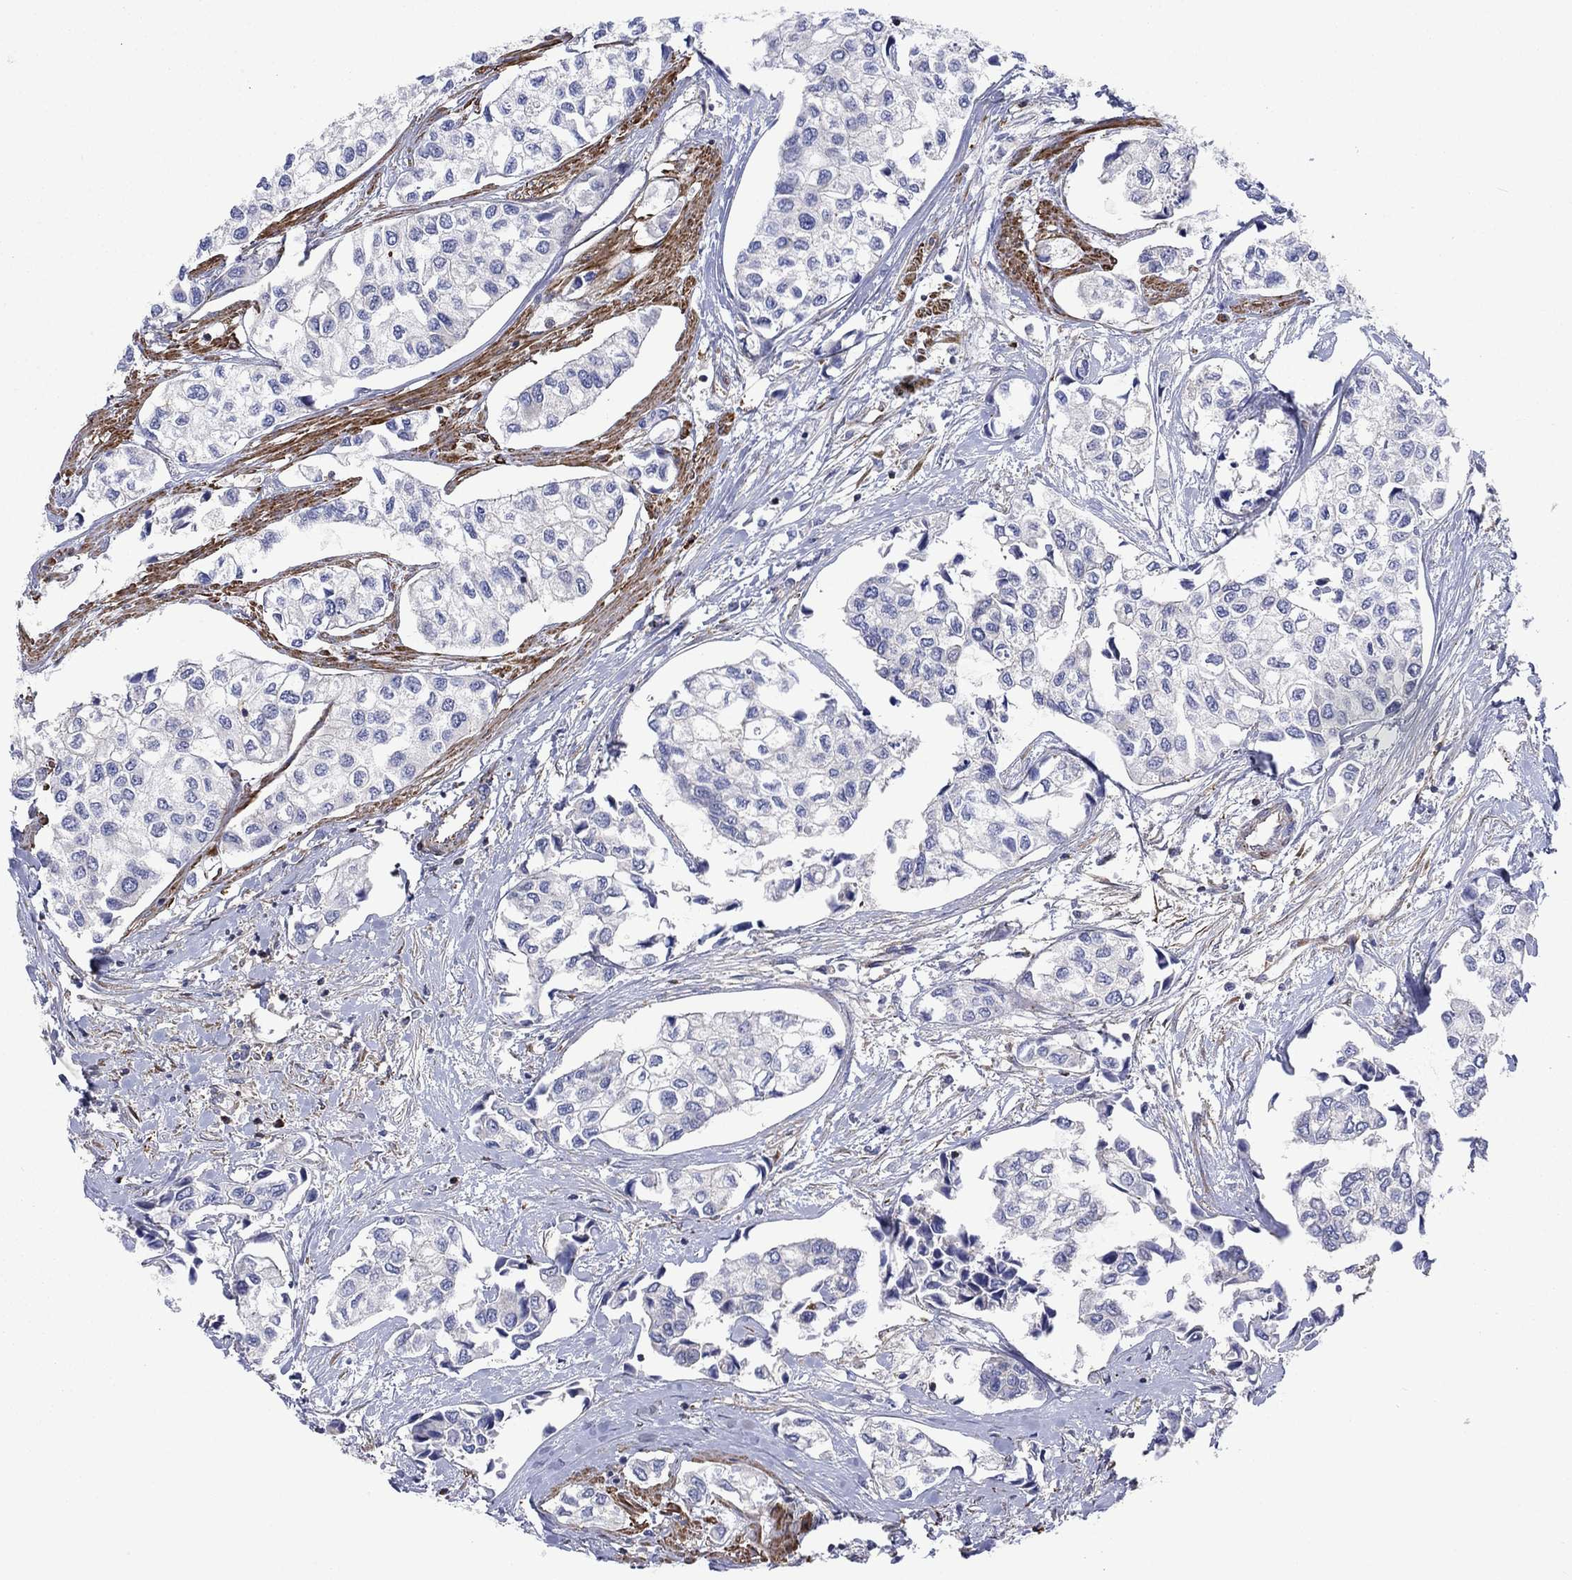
{"staining": {"intensity": "negative", "quantity": "none", "location": "none"}, "tissue": "urothelial cancer", "cell_type": "Tumor cells", "image_type": "cancer", "snomed": [{"axis": "morphology", "description": "Urothelial carcinoma, High grade"}, {"axis": "topography", "description": "Urinary bladder"}], "caption": "Immunohistochemistry of human urothelial carcinoma (high-grade) reveals no positivity in tumor cells.", "gene": "PAG1", "patient": {"sex": "male", "age": 73}}